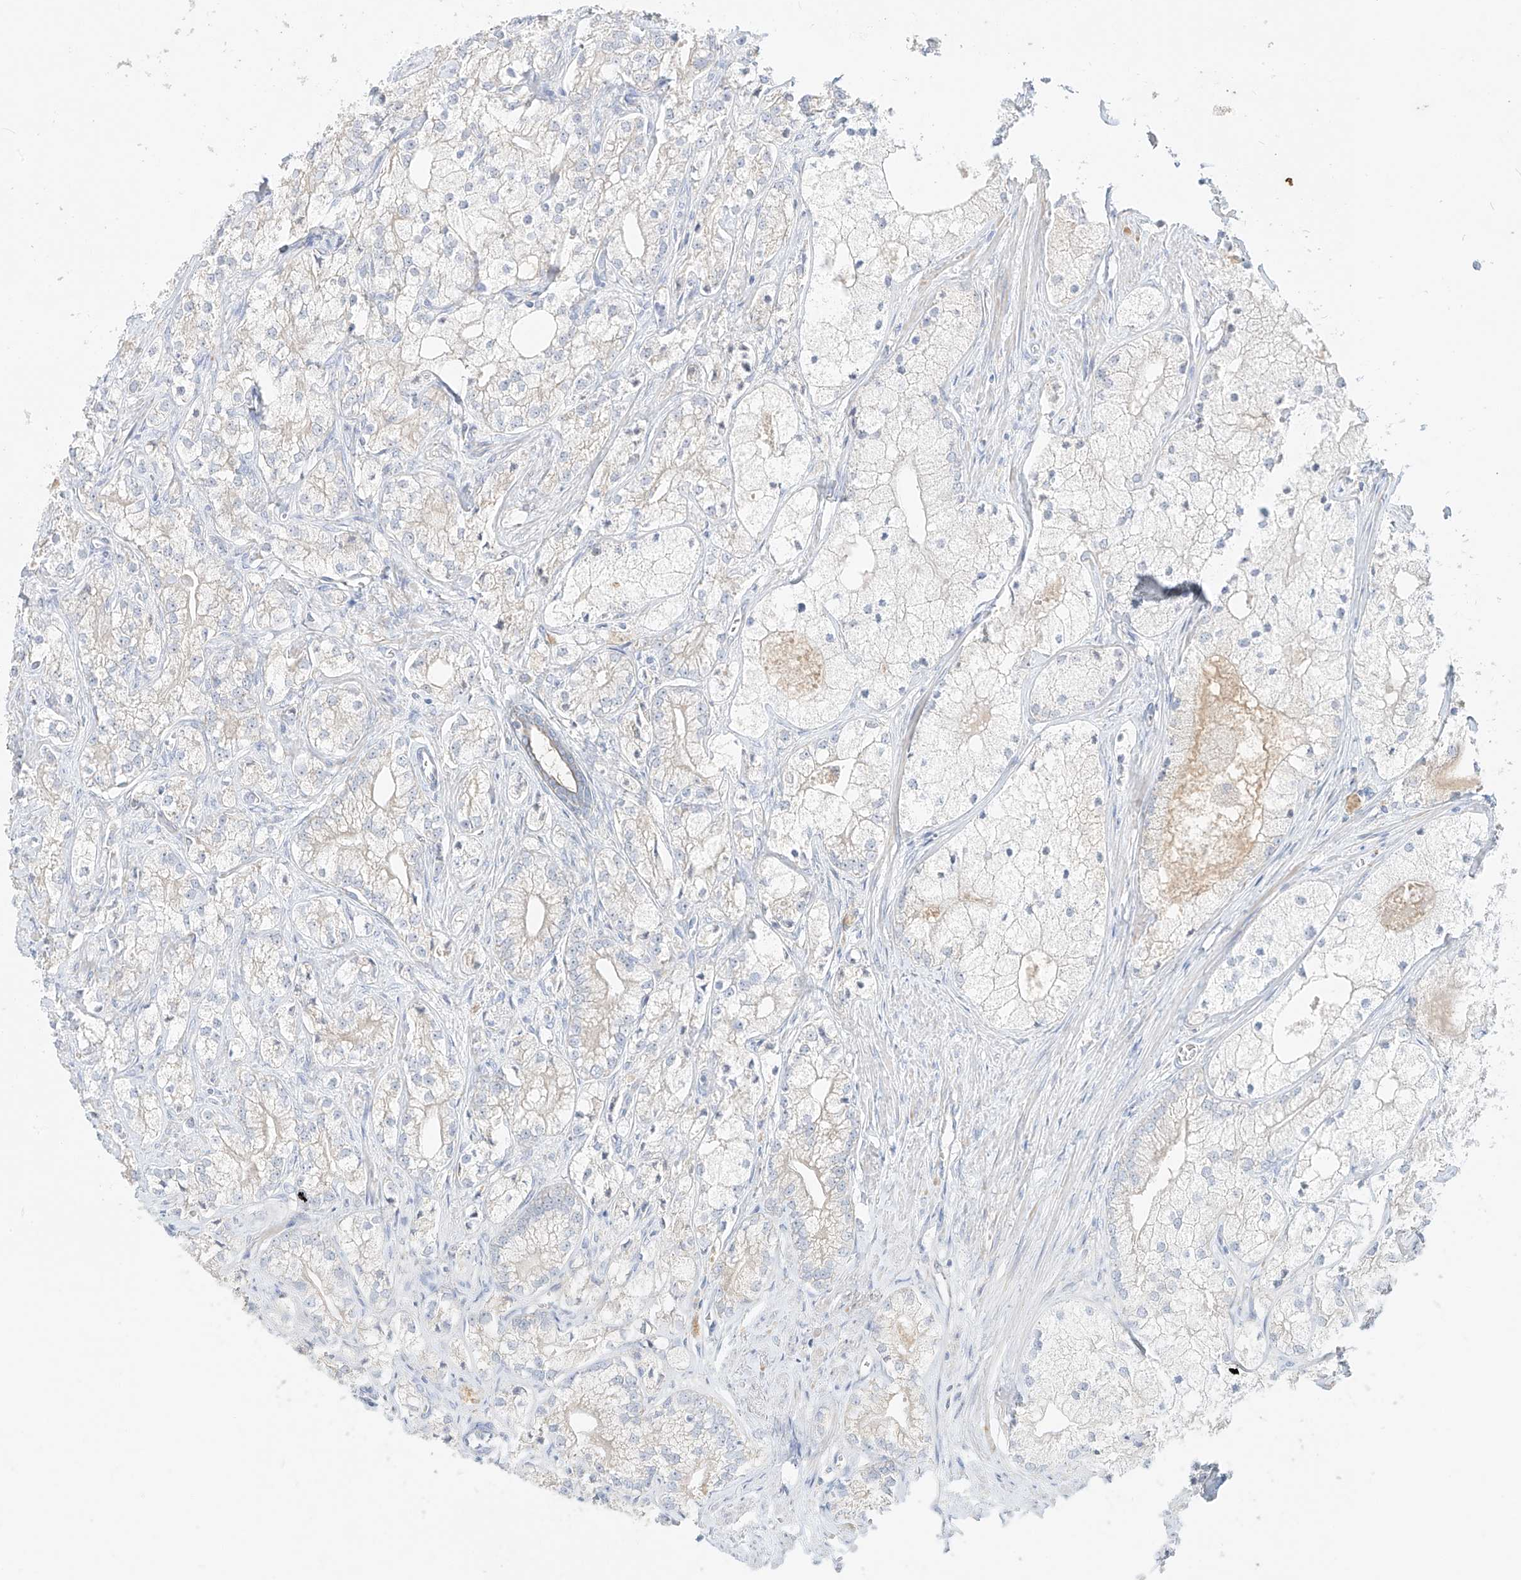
{"staining": {"intensity": "negative", "quantity": "none", "location": "none"}, "tissue": "prostate cancer", "cell_type": "Tumor cells", "image_type": "cancer", "snomed": [{"axis": "morphology", "description": "Adenocarcinoma, Low grade"}, {"axis": "topography", "description": "Prostate"}], "caption": "Immunohistochemistry photomicrograph of neoplastic tissue: human prostate cancer (adenocarcinoma (low-grade)) stained with DAB (3,3'-diaminobenzidine) exhibits no significant protein positivity in tumor cells.", "gene": "RASA2", "patient": {"sex": "male", "age": 69}}